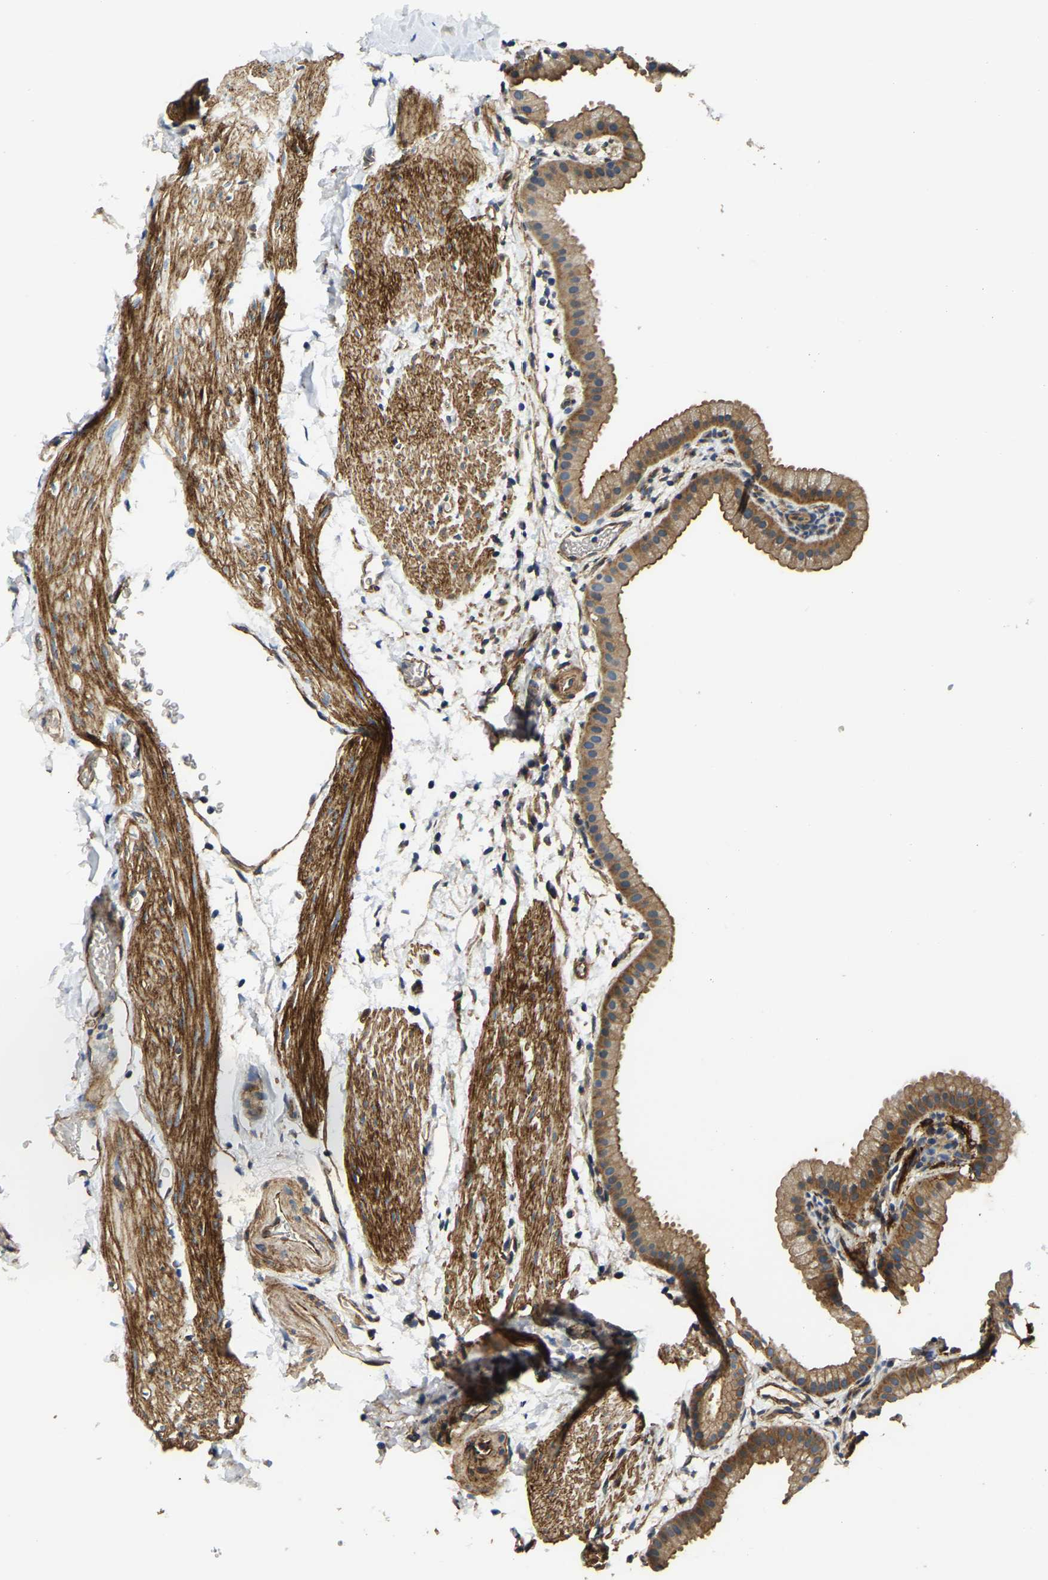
{"staining": {"intensity": "moderate", "quantity": ">75%", "location": "cytoplasmic/membranous"}, "tissue": "gallbladder", "cell_type": "Glandular cells", "image_type": "normal", "snomed": [{"axis": "morphology", "description": "Normal tissue, NOS"}, {"axis": "topography", "description": "Gallbladder"}], "caption": "Immunohistochemistry photomicrograph of normal human gallbladder stained for a protein (brown), which demonstrates medium levels of moderate cytoplasmic/membranous positivity in about >75% of glandular cells.", "gene": "RNF39", "patient": {"sex": "female", "age": 64}}